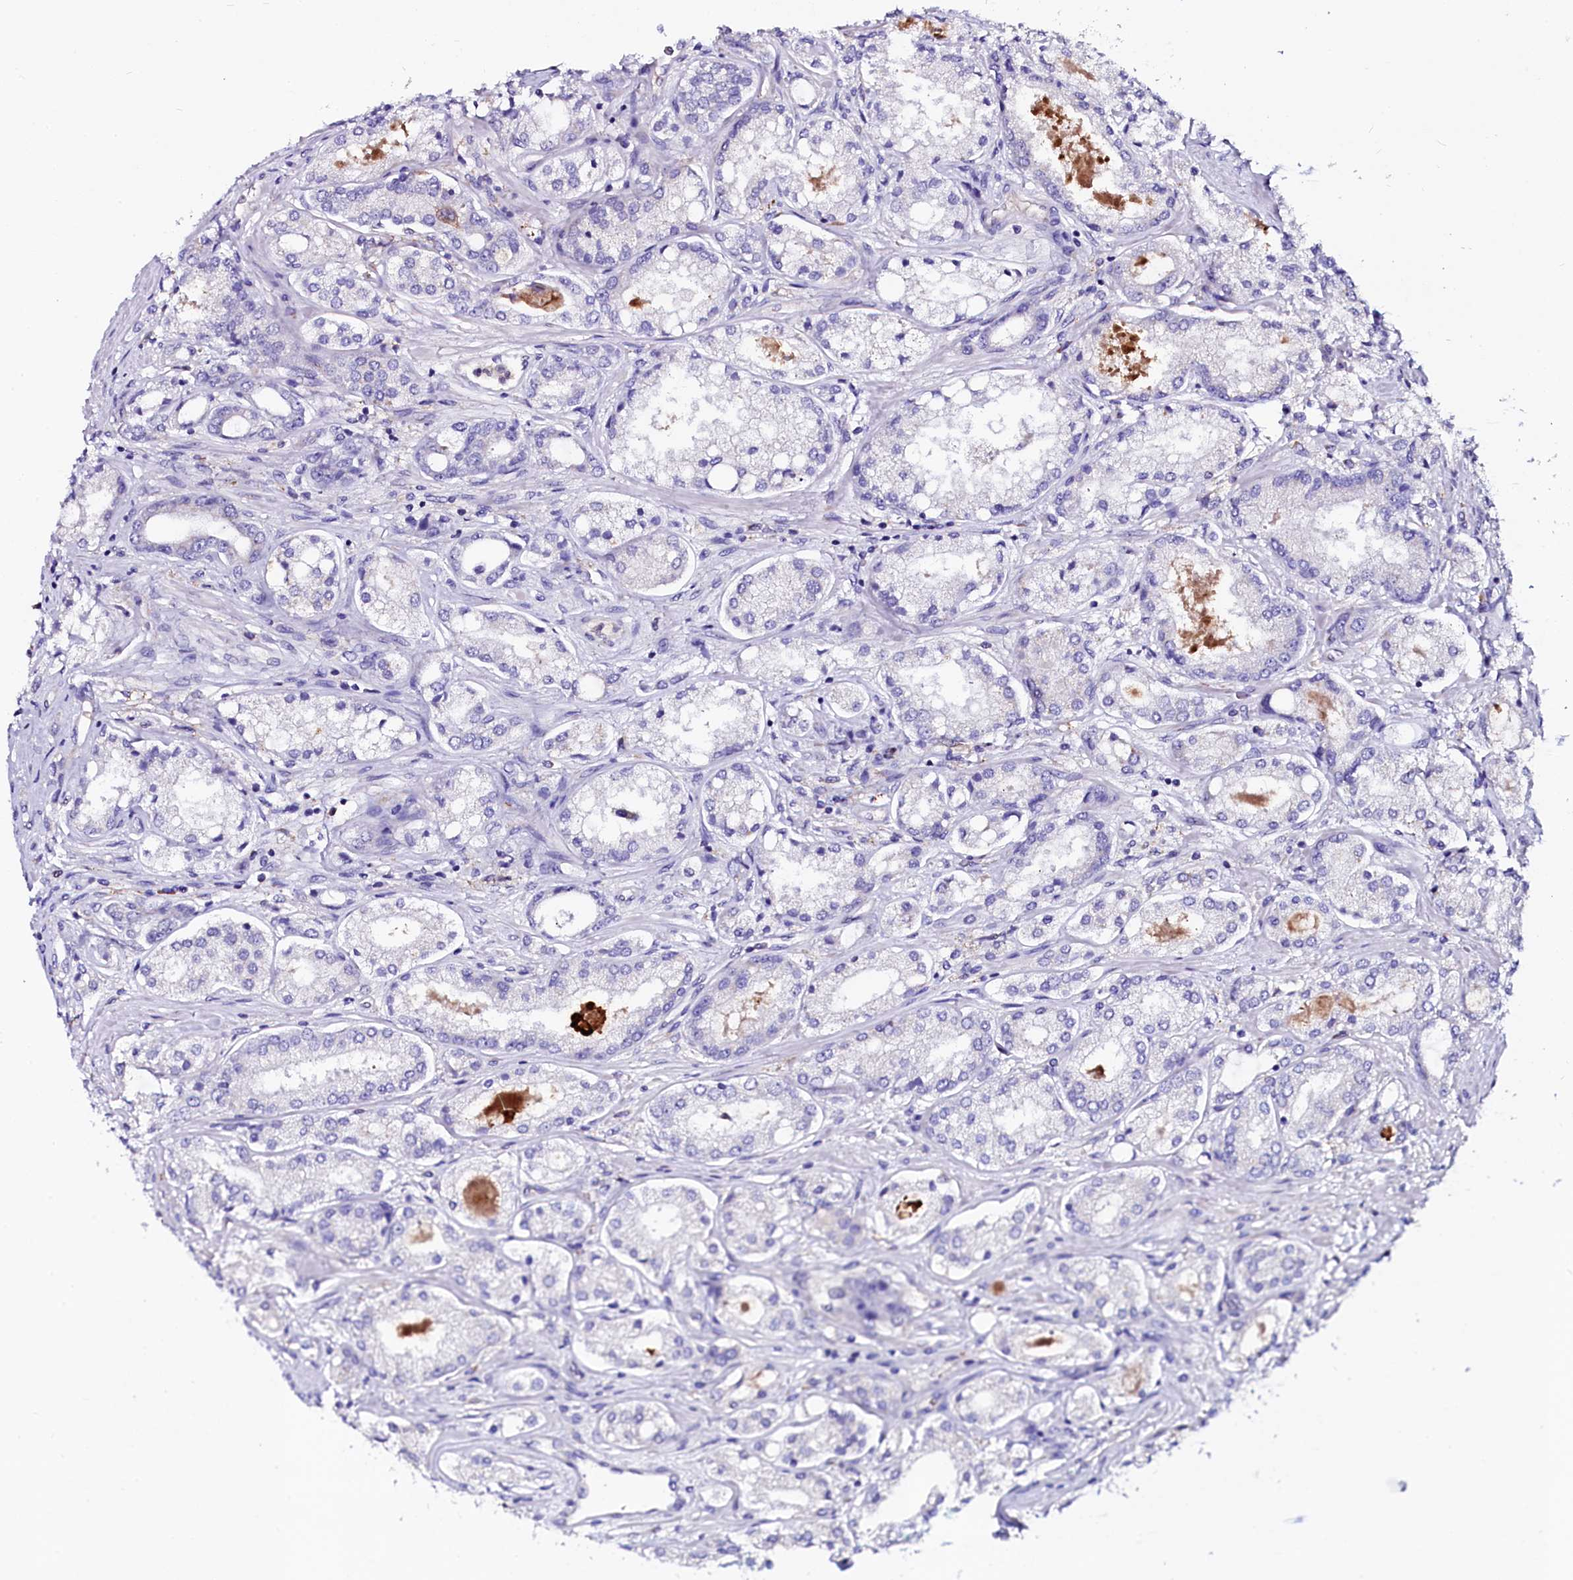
{"staining": {"intensity": "negative", "quantity": "none", "location": "none"}, "tissue": "prostate cancer", "cell_type": "Tumor cells", "image_type": "cancer", "snomed": [{"axis": "morphology", "description": "Adenocarcinoma, Low grade"}, {"axis": "topography", "description": "Prostate"}], "caption": "Micrograph shows no protein expression in tumor cells of prostate adenocarcinoma (low-grade) tissue.", "gene": "OTOL1", "patient": {"sex": "male", "age": 68}}